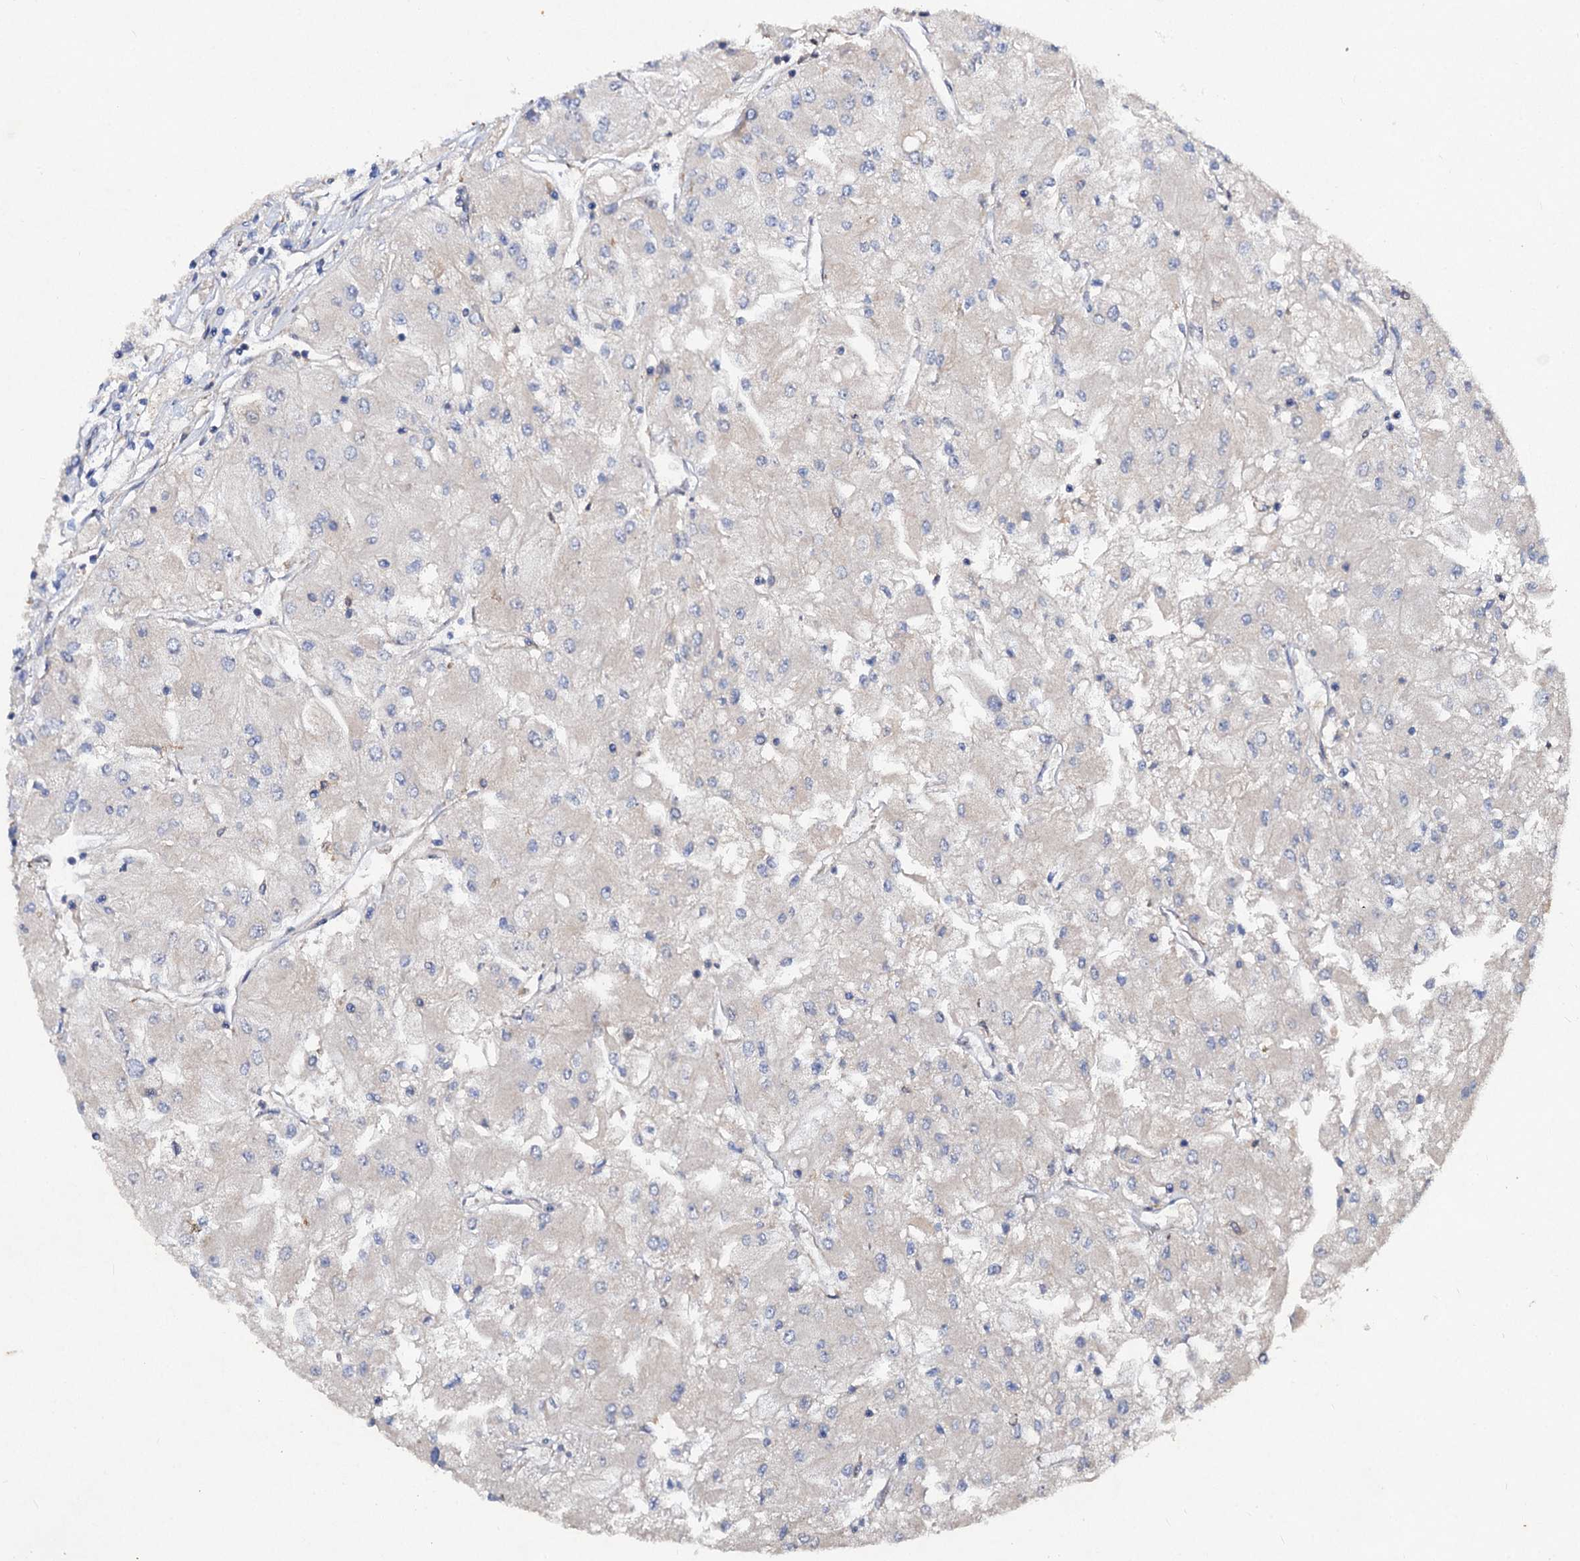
{"staining": {"intensity": "negative", "quantity": "none", "location": "none"}, "tissue": "renal cancer", "cell_type": "Tumor cells", "image_type": "cancer", "snomed": [{"axis": "morphology", "description": "Adenocarcinoma, NOS"}, {"axis": "topography", "description": "Kidney"}], "caption": "Tumor cells are negative for brown protein staining in adenocarcinoma (renal). (Immunohistochemistry, brightfield microscopy, high magnification).", "gene": "VPS29", "patient": {"sex": "male", "age": 80}}